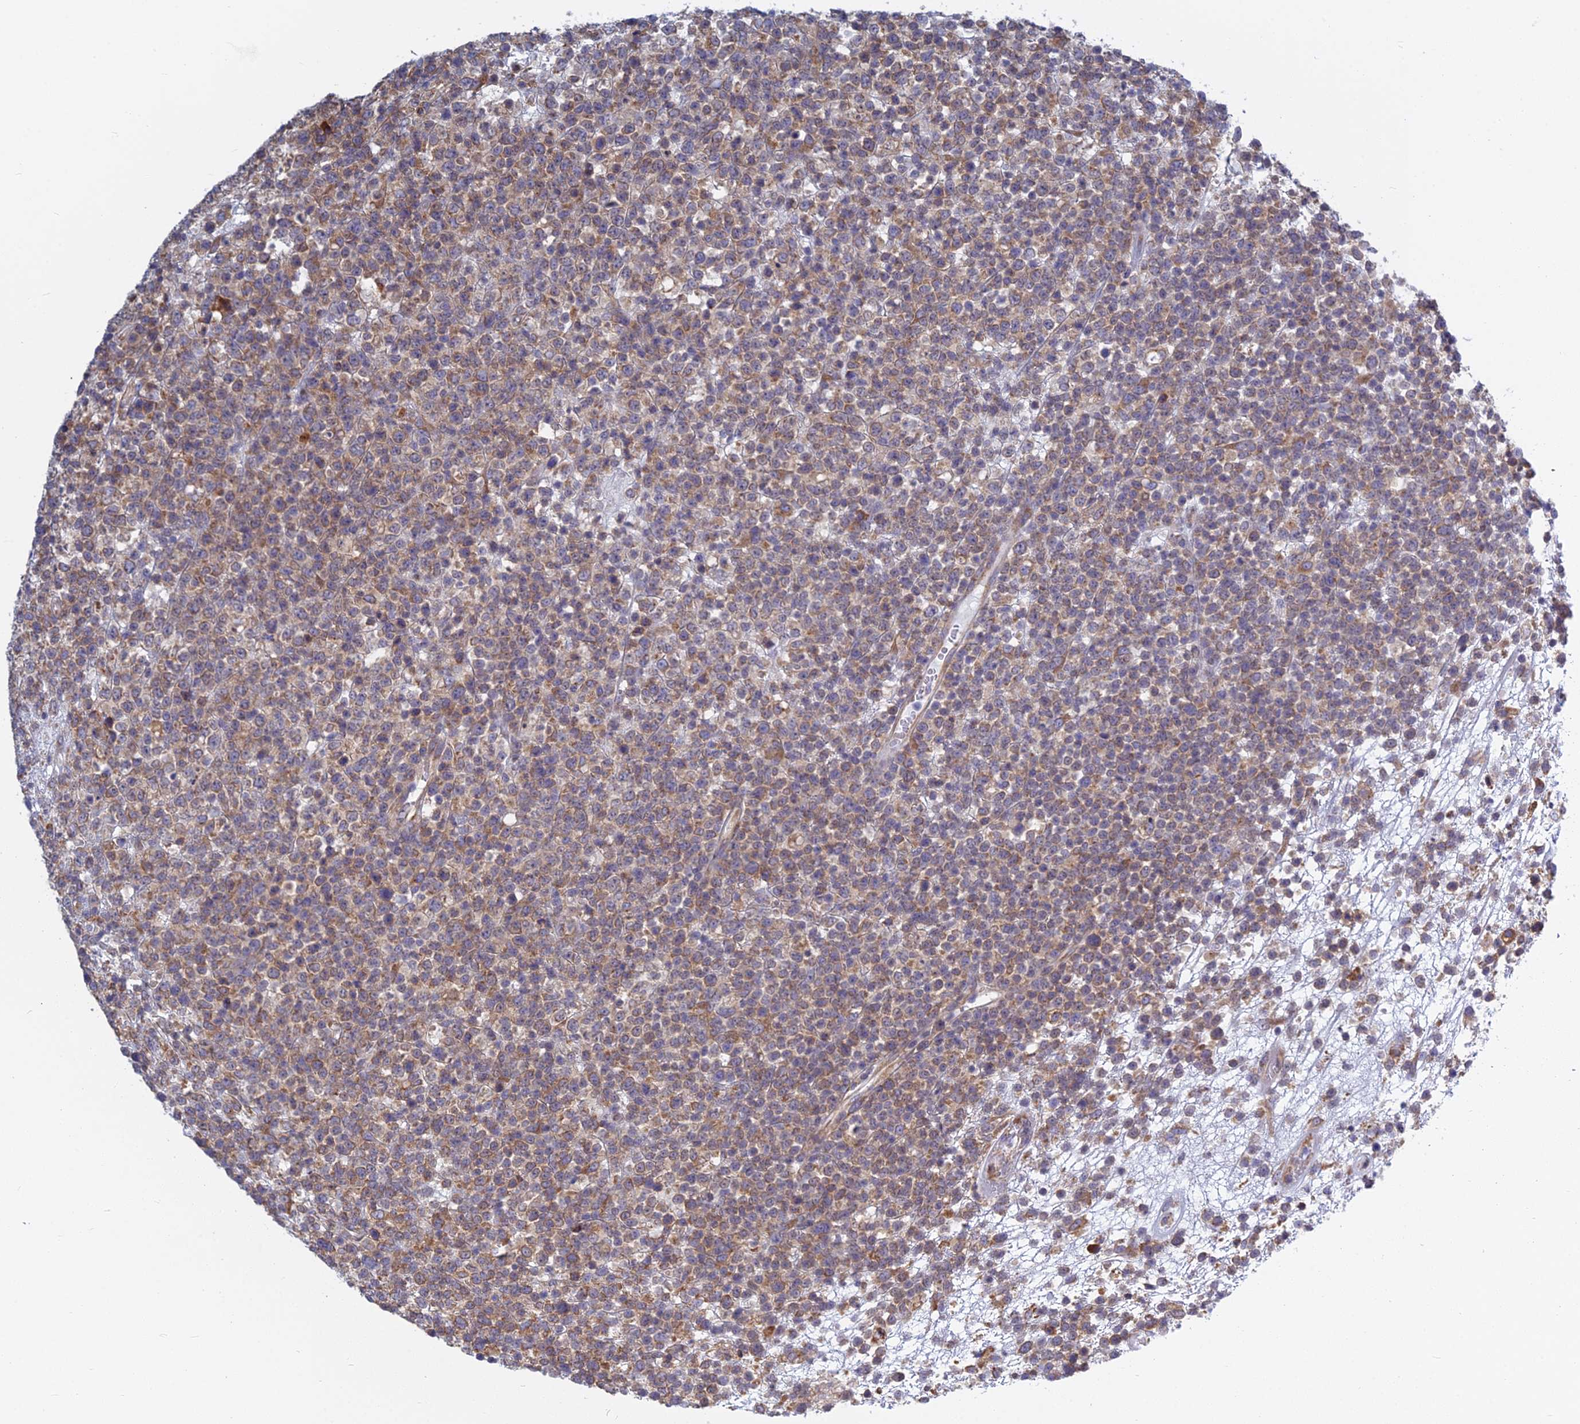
{"staining": {"intensity": "moderate", "quantity": "25%-75%", "location": "cytoplasmic/membranous"}, "tissue": "lymphoma", "cell_type": "Tumor cells", "image_type": "cancer", "snomed": [{"axis": "morphology", "description": "Malignant lymphoma, non-Hodgkin's type, High grade"}, {"axis": "topography", "description": "Colon"}], "caption": "Tumor cells reveal moderate cytoplasmic/membranous staining in approximately 25%-75% of cells in lymphoma.", "gene": "KIAA1143", "patient": {"sex": "female", "age": 53}}